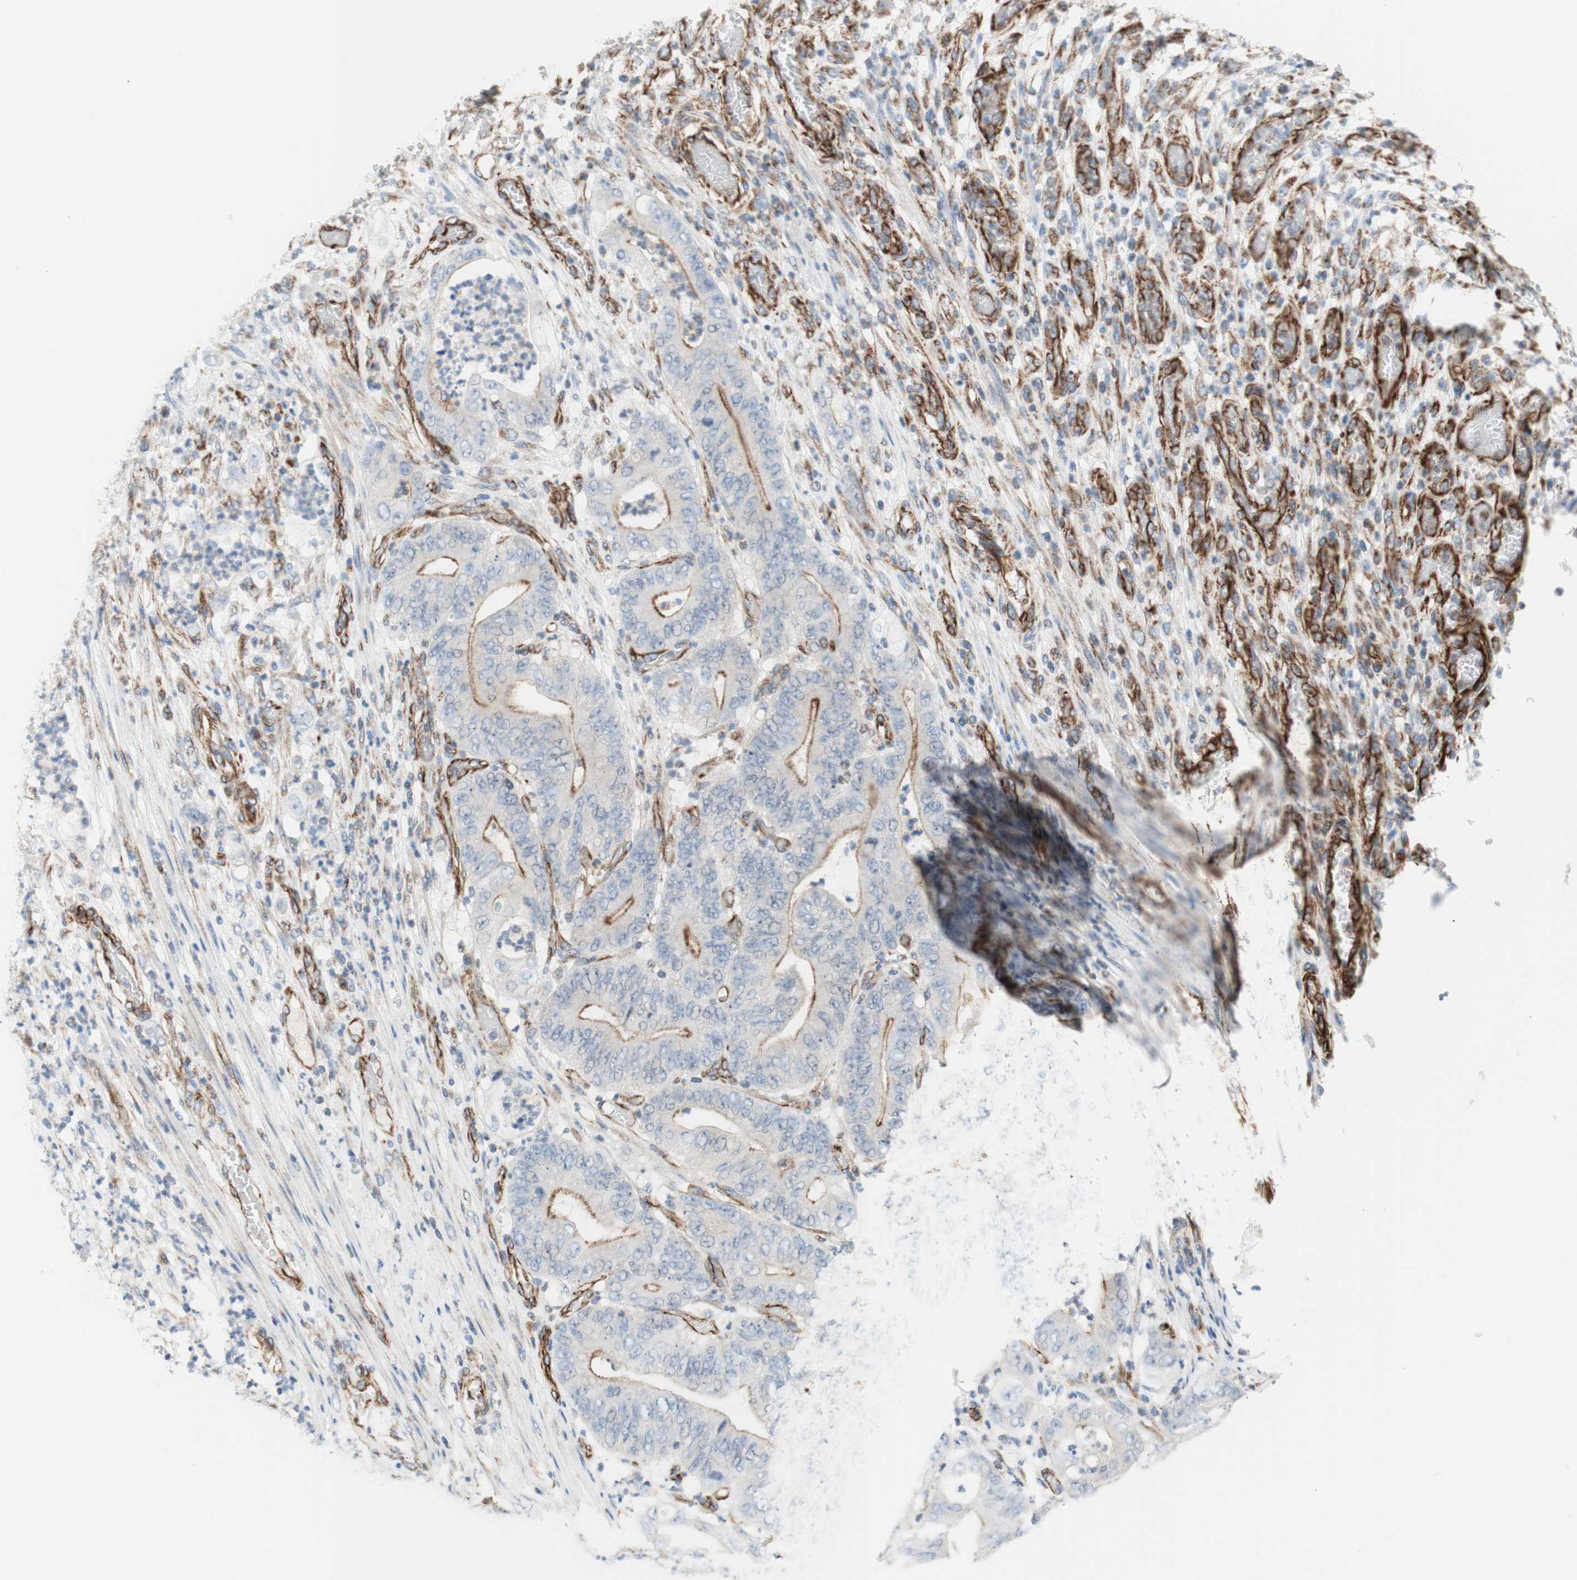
{"staining": {"intensity": "negative", "quantity": "none", "location": "none"}, "tissue": "stomach cancer", "cell_type": "Tumor cells", "image_type": "cancer", "snomed": [{"axis": "morphology", "description": "Adenocarcinoma, NOS"}, {"axis": "topography", "description": "Stomach"}], "caption": "Stomach cancer was stained to show a protein in brown. There is no significant positivity in tumor cells. Nuclei are stained in blue.", "gene": "POU2AF1", "patient": {"sex": "female", "age": 73}}